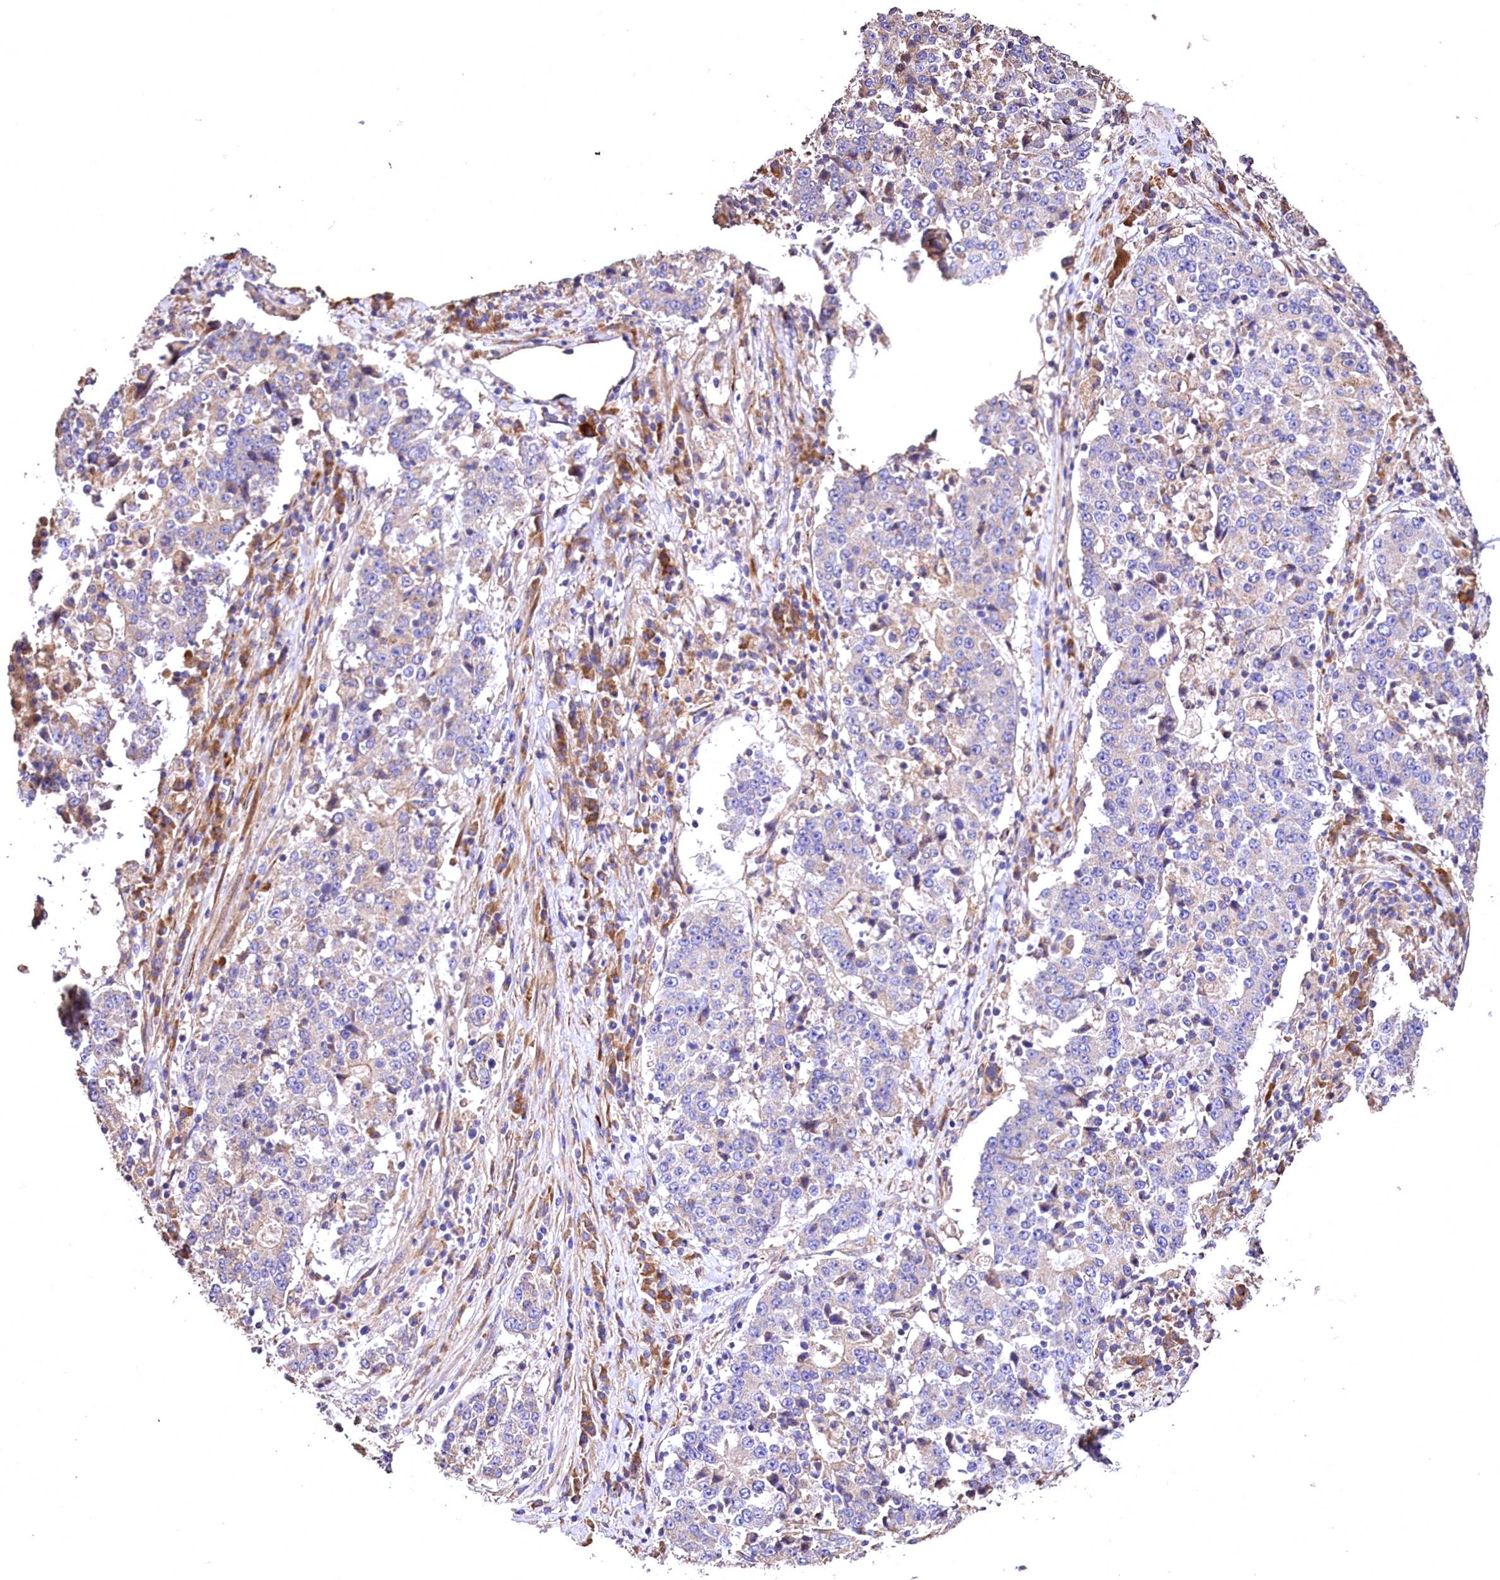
{"staining": {"intensity": "negative", "quantity": "none", "location": "none"}, "tissue": "stomach cancer", "cell_type": "Tumor cells", "image_type": "cancer", "snomed": [{"axis": "morphology", "description": "Adenocarcinoma, NOS"}, {"axis": "topography", "description": "Stomach"}], "caption": "This is an immunohistochemistry histopathology image of stomach cancer (adenocarcinoma). There is no positivity in tumor cells.", "gene": "RASSF1", "patient": {"sex": "male", "age": 59}}